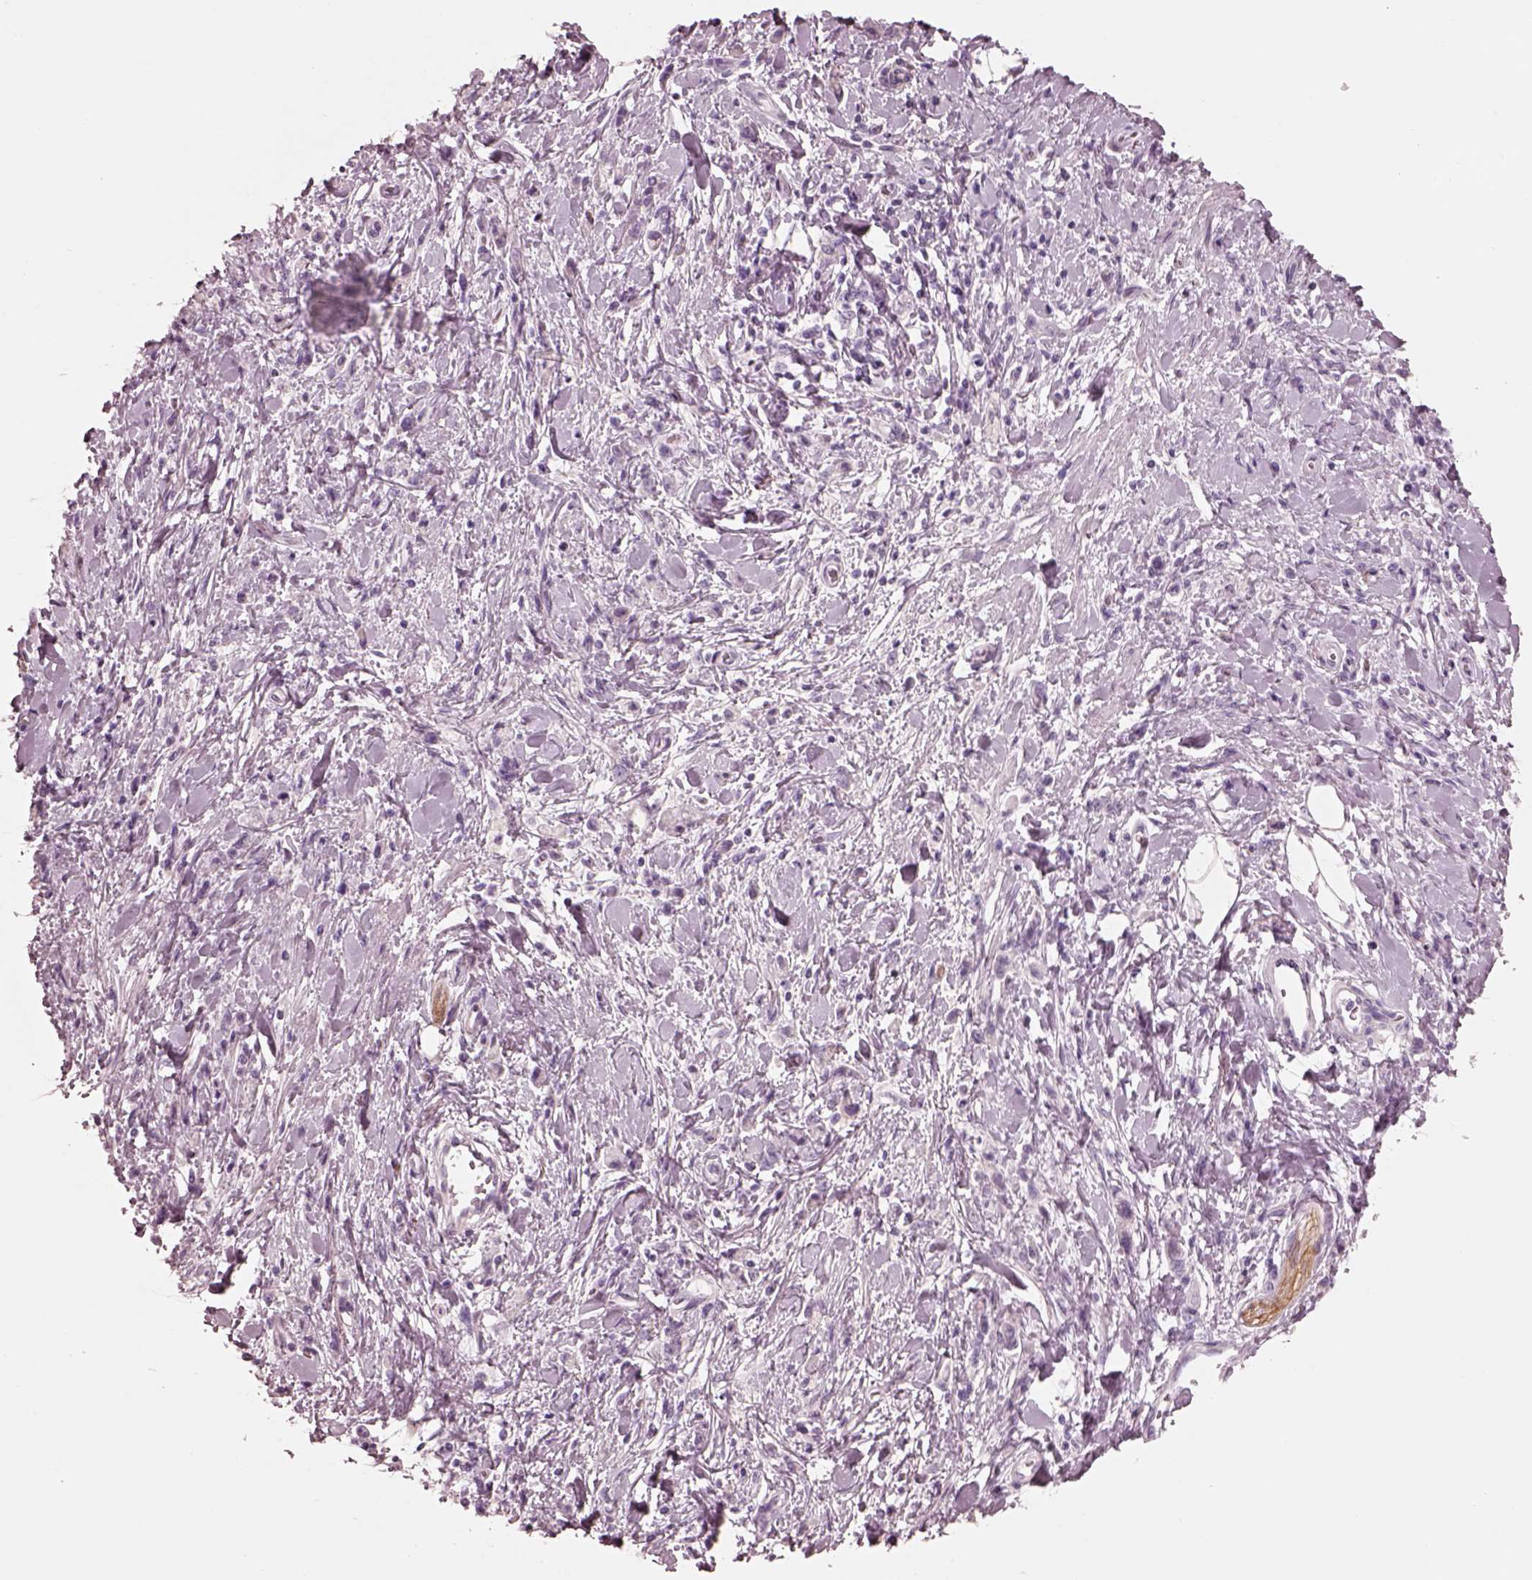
{"staining": {"intensity": "negative", "quantity": "none", "location": "none"}, "tissue": "stomach cancer", "cell_type": "Tumor cells", "image_type": "cancer", "snomed": [{"axis": "morphology", "description": "Adenocarcinoma, NOS"}, {"axis": "topography", "description": "Stomach"}], "caption": "Tumor cells show no significant protein staining in stomach cancer. (DAB IHC, high magnification).", "gene": "CADM2", "patient": {"sex": "male", "age": 77}}